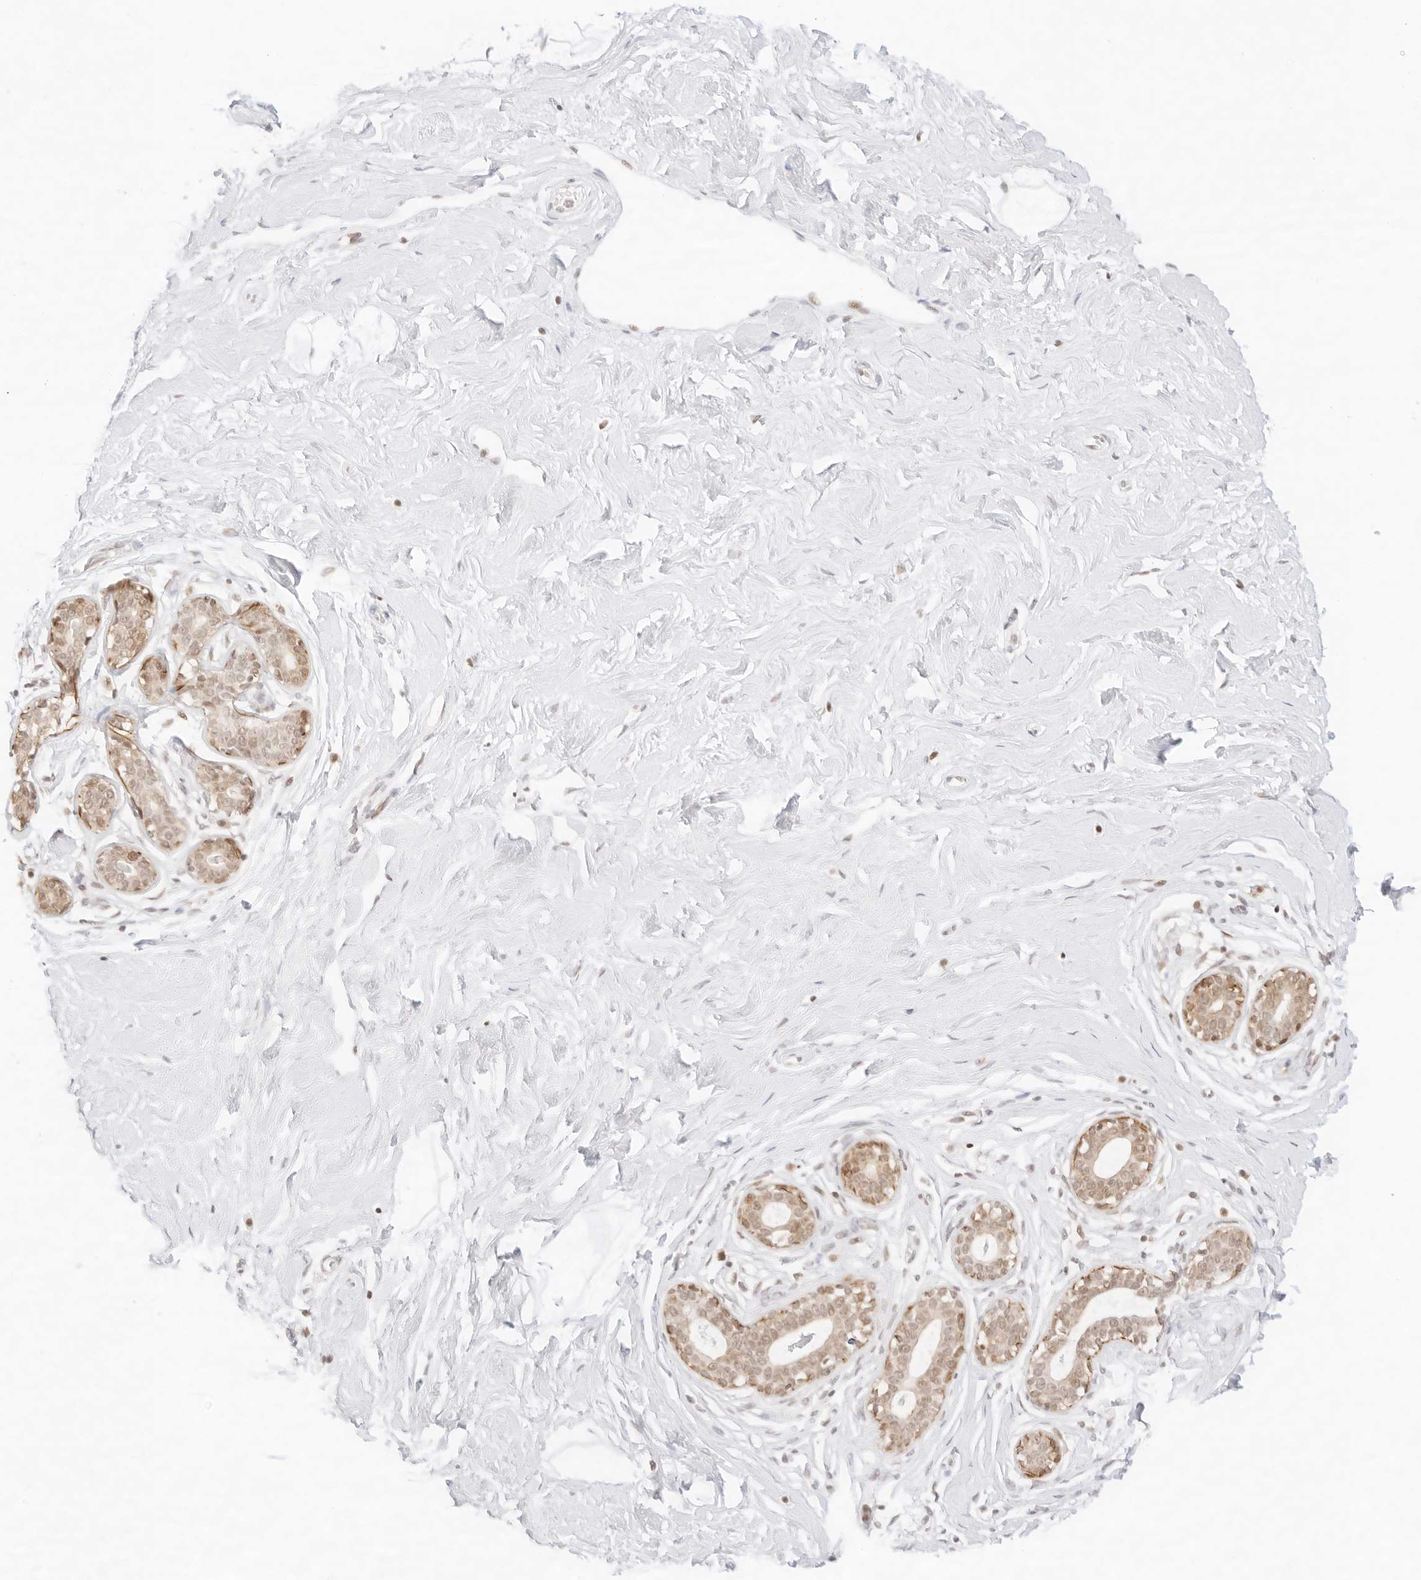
{"staining": {"intensity": "negative", "quantity": "none", "location": "none"}, "tissue": "breast", "cell_type": "Adipocytes", "image_type": "normal", "snomed": [{"axis": "morphology", "description": "Normal tissue, NOS"}, {"axis": "morphology", "description": "Adenoma, NOS"}, {"axis": "topography", "description": "Breast"}], "caption": "Protein analysis of benign breast demonstrates no significant staining in adipocytes.", "gene": "GNAS", "patient": {"sex": "female", "age": 23}}